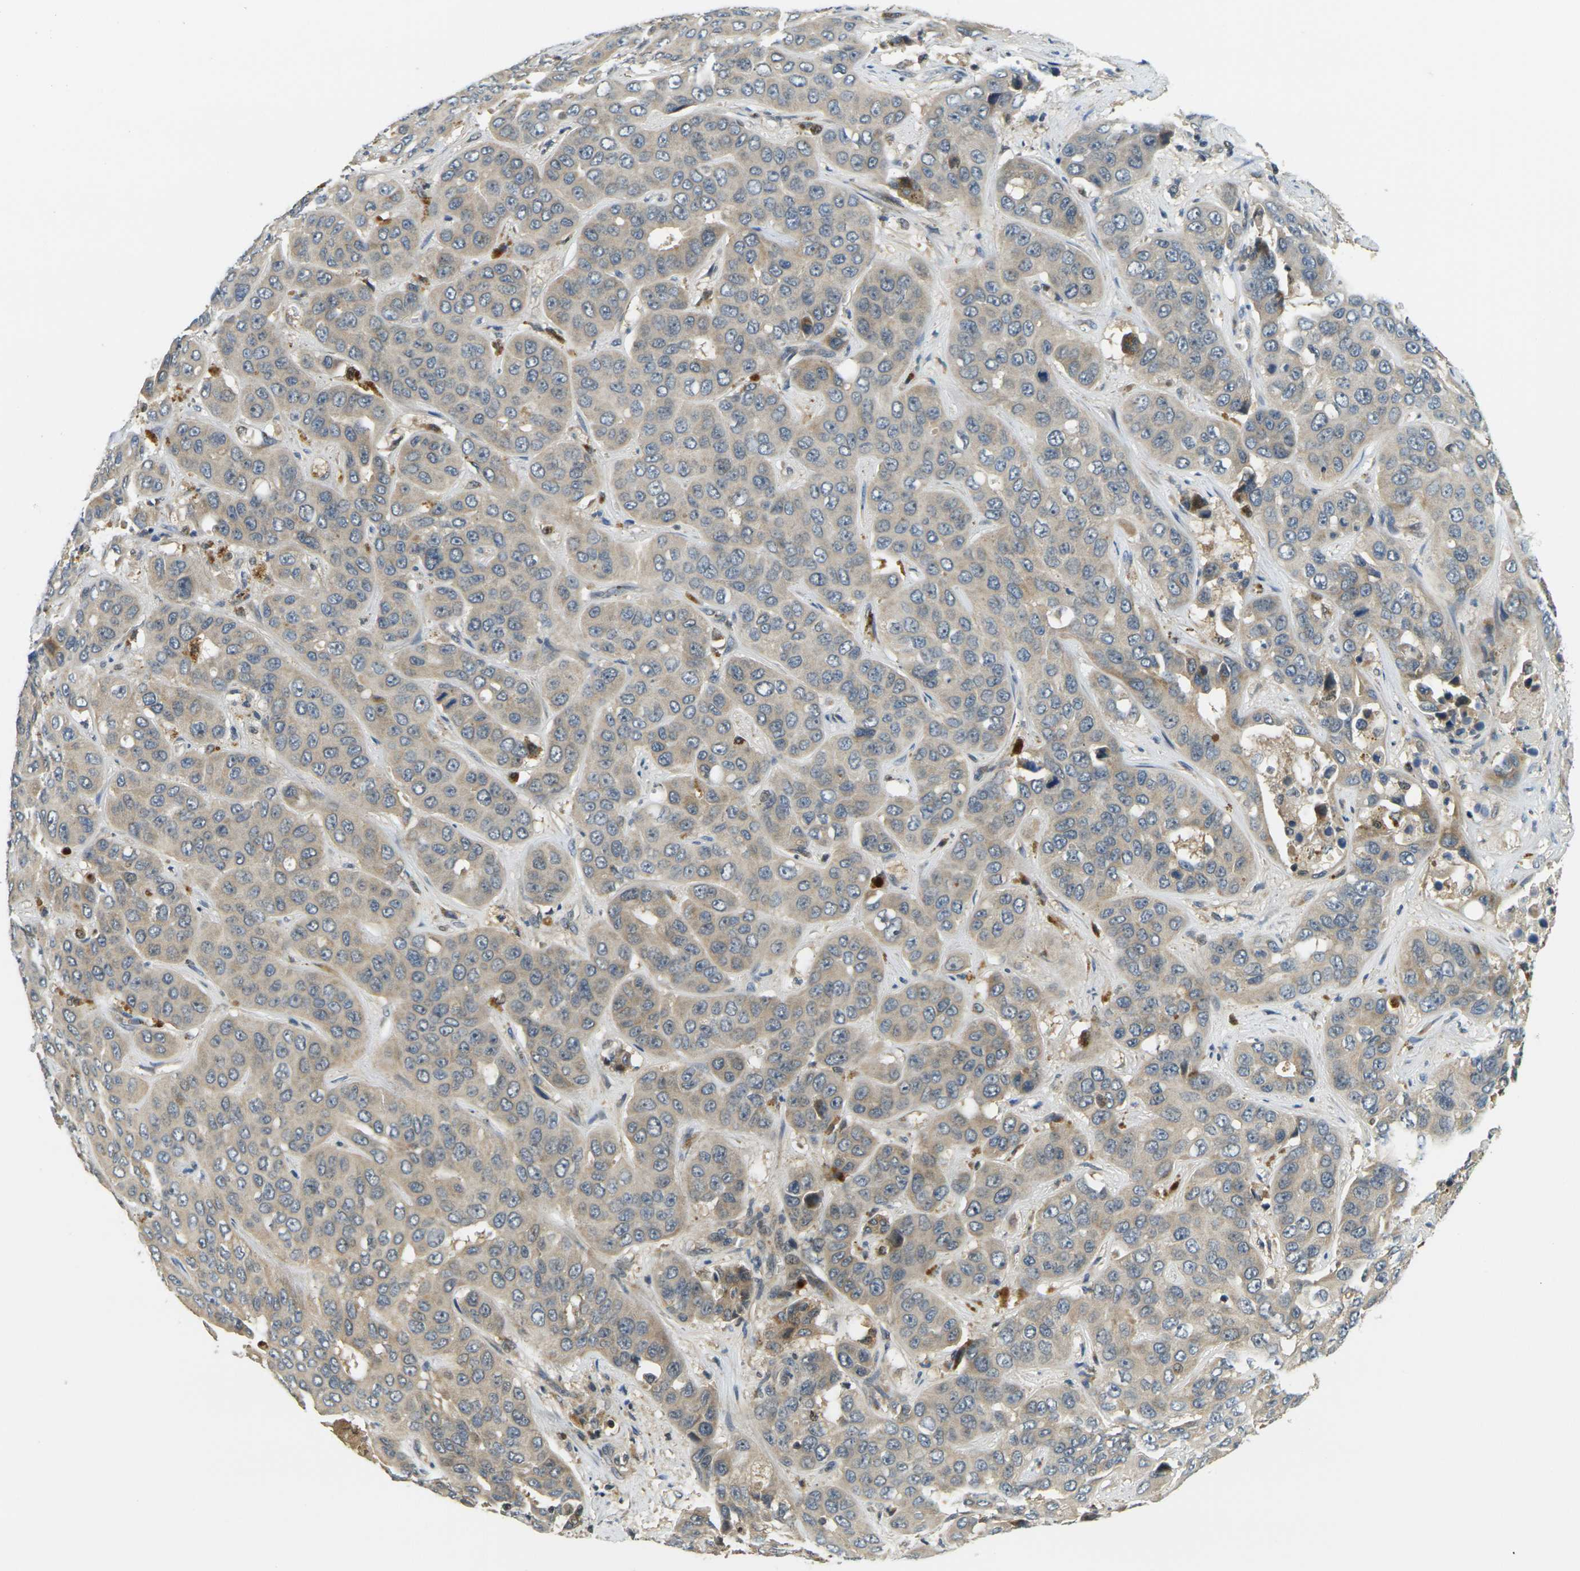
{"staining": {"intensity": "weak", "quantity": "25%-75%", "location": "cytoplasmic/membranous"}, "tissue": "liver cancer", "cell_type": "Tumor cells", "image_type": "cancer", "snomed": [{"axis": "morphology", "description": "Cholangiocarcinoma"}, {"axis": "topography", "description": "Liver"}], "caption": "This micrograph displays liver cholangiocarcinoma stained with IHC to label a protein in brown. The cytoplasmic/membranous of tumor cells show weak positivity for the protein. Nuclei are counter-stained blue.", "gene": "KLHL8", "patient": {"sex": "female", "age": 52}}